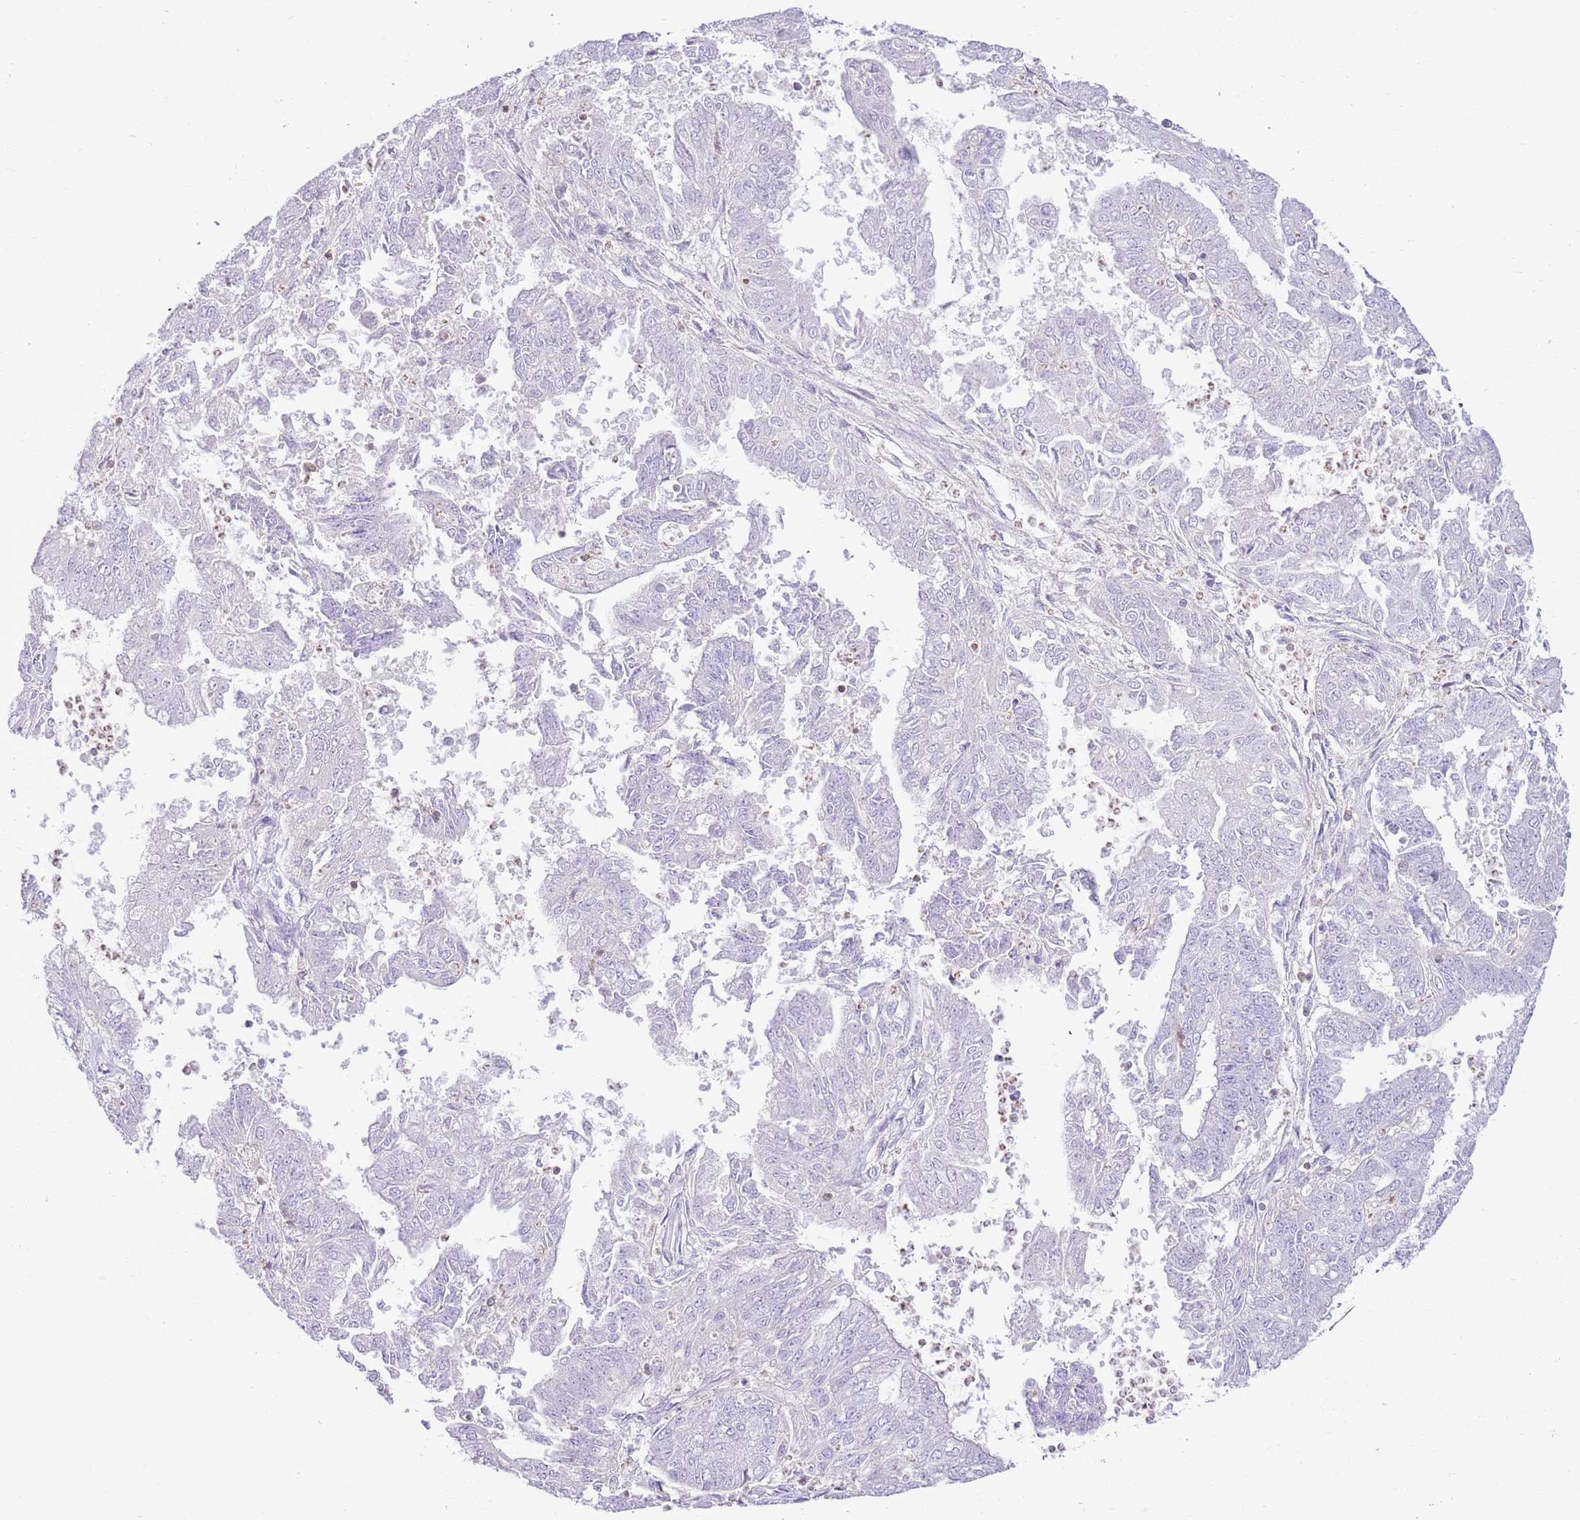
{"staining": {"intensity": "negative", "quantity": "none", "location": "none"}, "tissue": "endometrial cancer", "cell_type": "Tumor cells", "image_type": "cancer", "snomed": [{"axis": "morphology", "description": "Adenocarcinoma, NOS"}, {"axis": "topography", "description": "Endometrium"}], "caption": "Adenocarcinoma (endometrial) was stained to show a protein in brown. There is no significant staining in tumor cells.", "gene": "OR4Q3", "patient": {"sex": "female", "age": 73}}